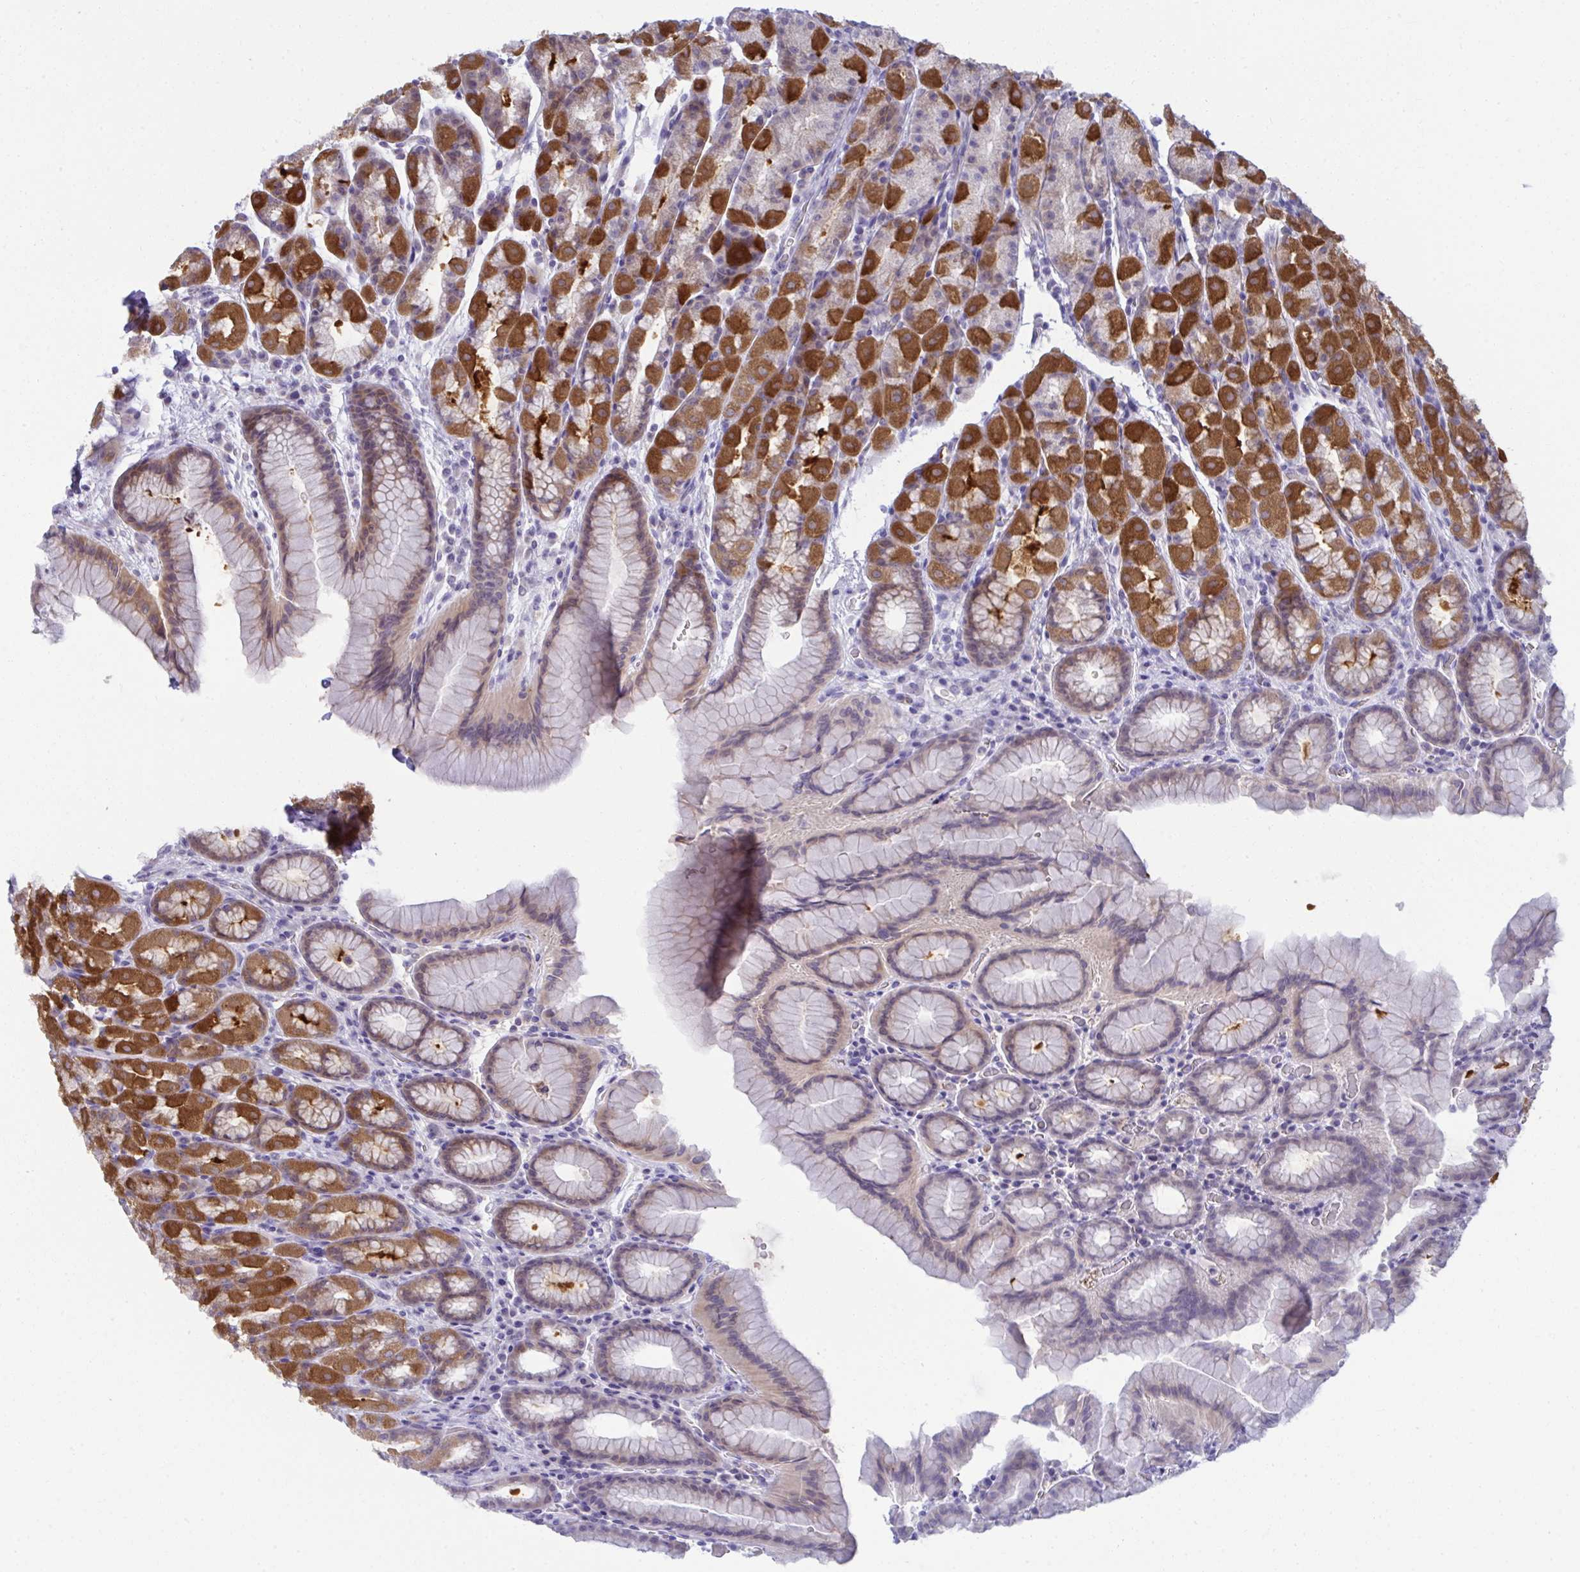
{"staining": {"intensity": "strong", "quantity": "25%-75%", "location": "cytoplasmic/membranous"}, "tissue": "stomach", "cell_type": "Glandular cells", "image_type": "normal", "snomed": [{"axis": "morphology", "description": "Normal tissue, NOS"}, {"axis": "topography", "description": "Stomach, upper"}, {"axis": "topography", "description": "Stomach"}], "caption": "Immunohistochemistry photomicrograph of unremarkable human stomach stained for a protein (brown), which reveals high levels of strong cytoplasmic/membranous expression in approximately 25%-75% of glandular cells.", "gene": "RANBP2", "patient": {"sex": "male", "age": 68}}